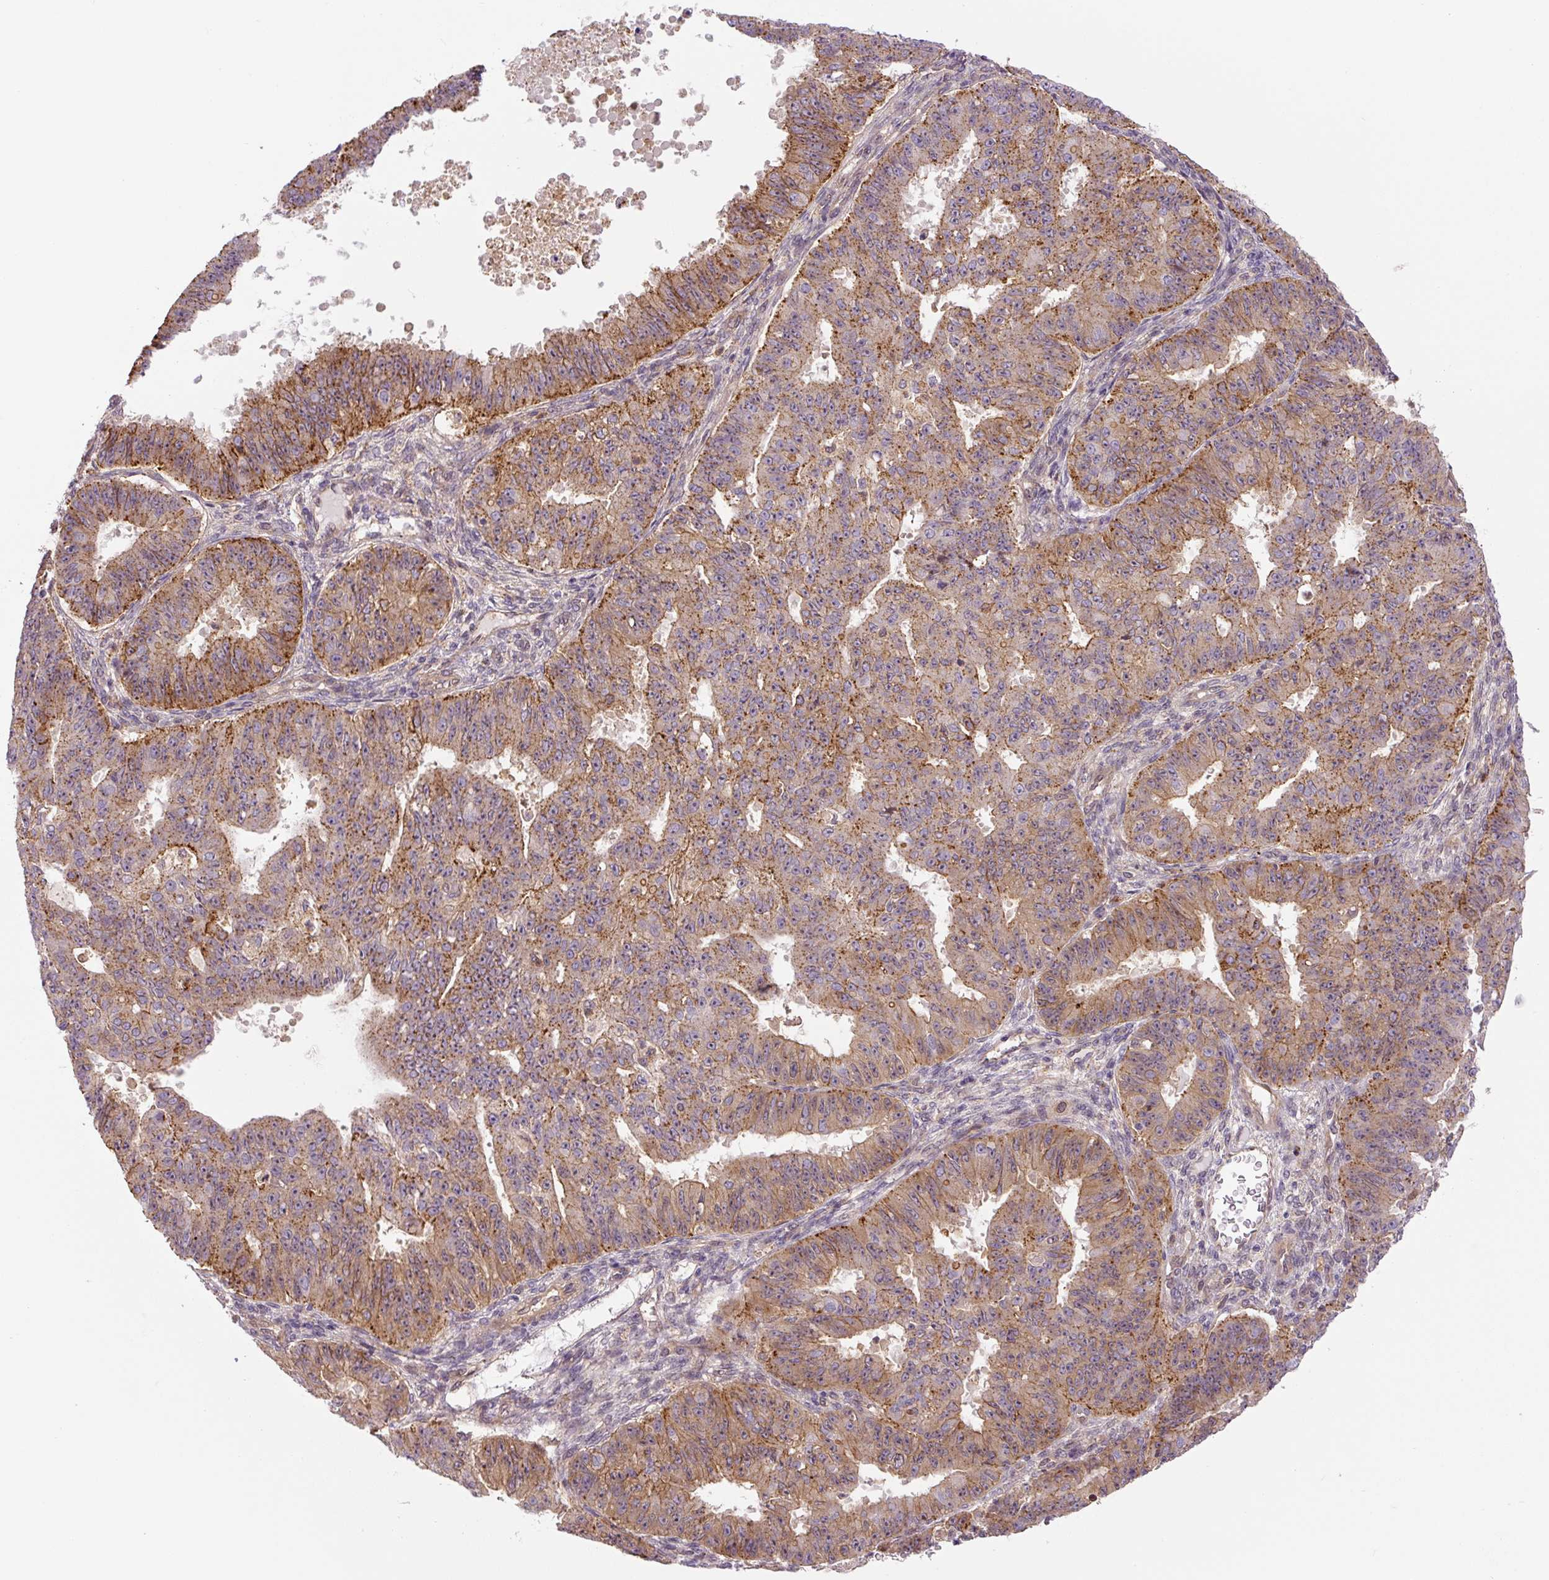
{"staining": {"intensity": "moderate", "quantity": ">75%", "location": "cytoplasmic/membranous"}, "tissue": "ovarian cancer", "cell_type": "Tumor cells", "image_type": "cancer", "snomed": [{"axis": "morphology", "description": "Carcinoma, endometroid"}, {"axis": "topography", "description": "Appendix"}, {"axis": "topography", "description": "Ovary"}], "caption": "Moderate cytoplasmic/membranous positivity is seen in approximately >75% of tumor cells in ovarian endometroid carcinoma. Using DAB (brown) and hematoxylin (blue) stains, captured at high magnification using brightfield microscopy.", "gene": "ZSWIM7", "patient": {"sex": "female", "age": 42}}